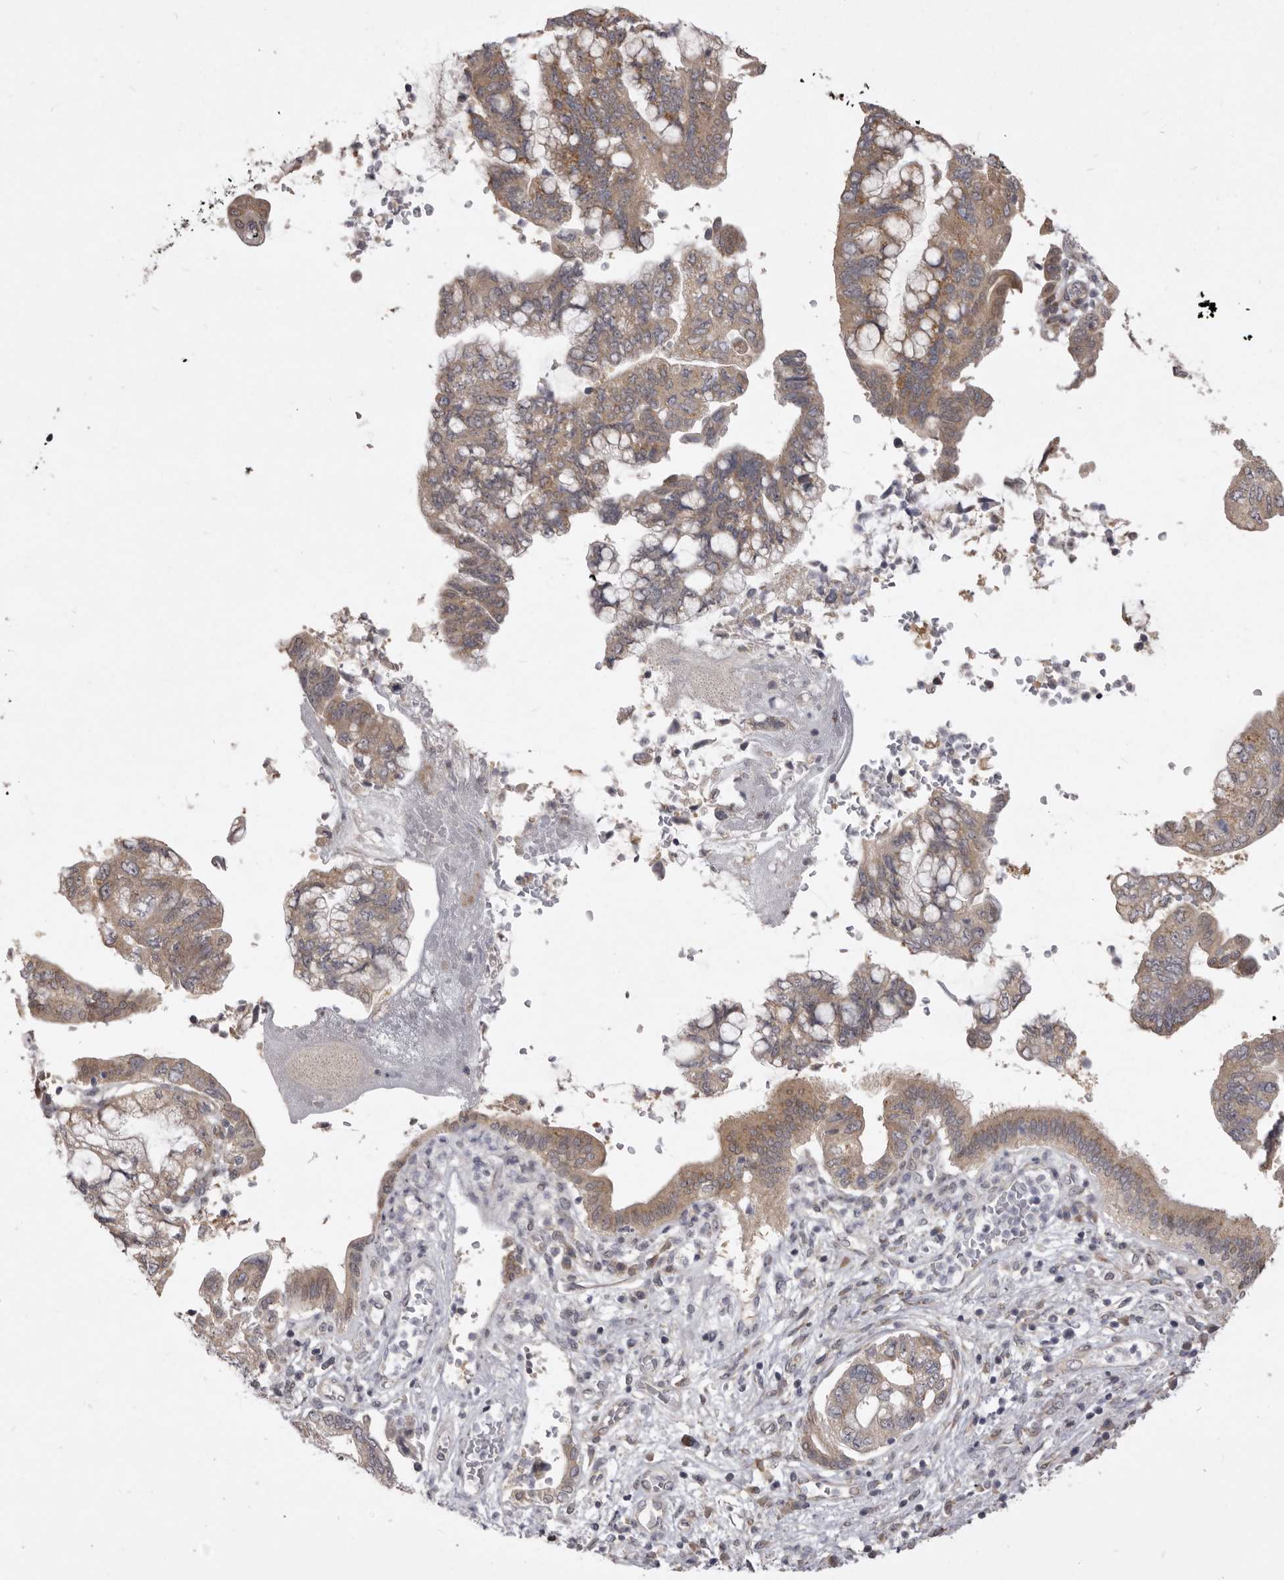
{"staining": {"intensity": "weak", "quantity": ">75%", "location": "cytoplasmic/membranous"}, "tissue": "pancreatic cancer", "cell_type": "Tumor cells", "image_type": "cancer", "snomed": [{"axis": "morphology", "description": "Adenocarcinoma, NOS"}, {"axis": "topography", "description": "Pancreas"}], "caption": "IHC photomicrograph of neoplastic tissue: human adenocarcinoma (pancreatic) stained using immunohistochemistry (IHC) exhibits low levels of weak protein expression localized specifically in the cytoplasmic/membranous of tumor cells, appearing as a cytoplasmic/membranous brown color.", "gene": "TBC1D8B", "patient": {"sex": "female", "age": 73}}